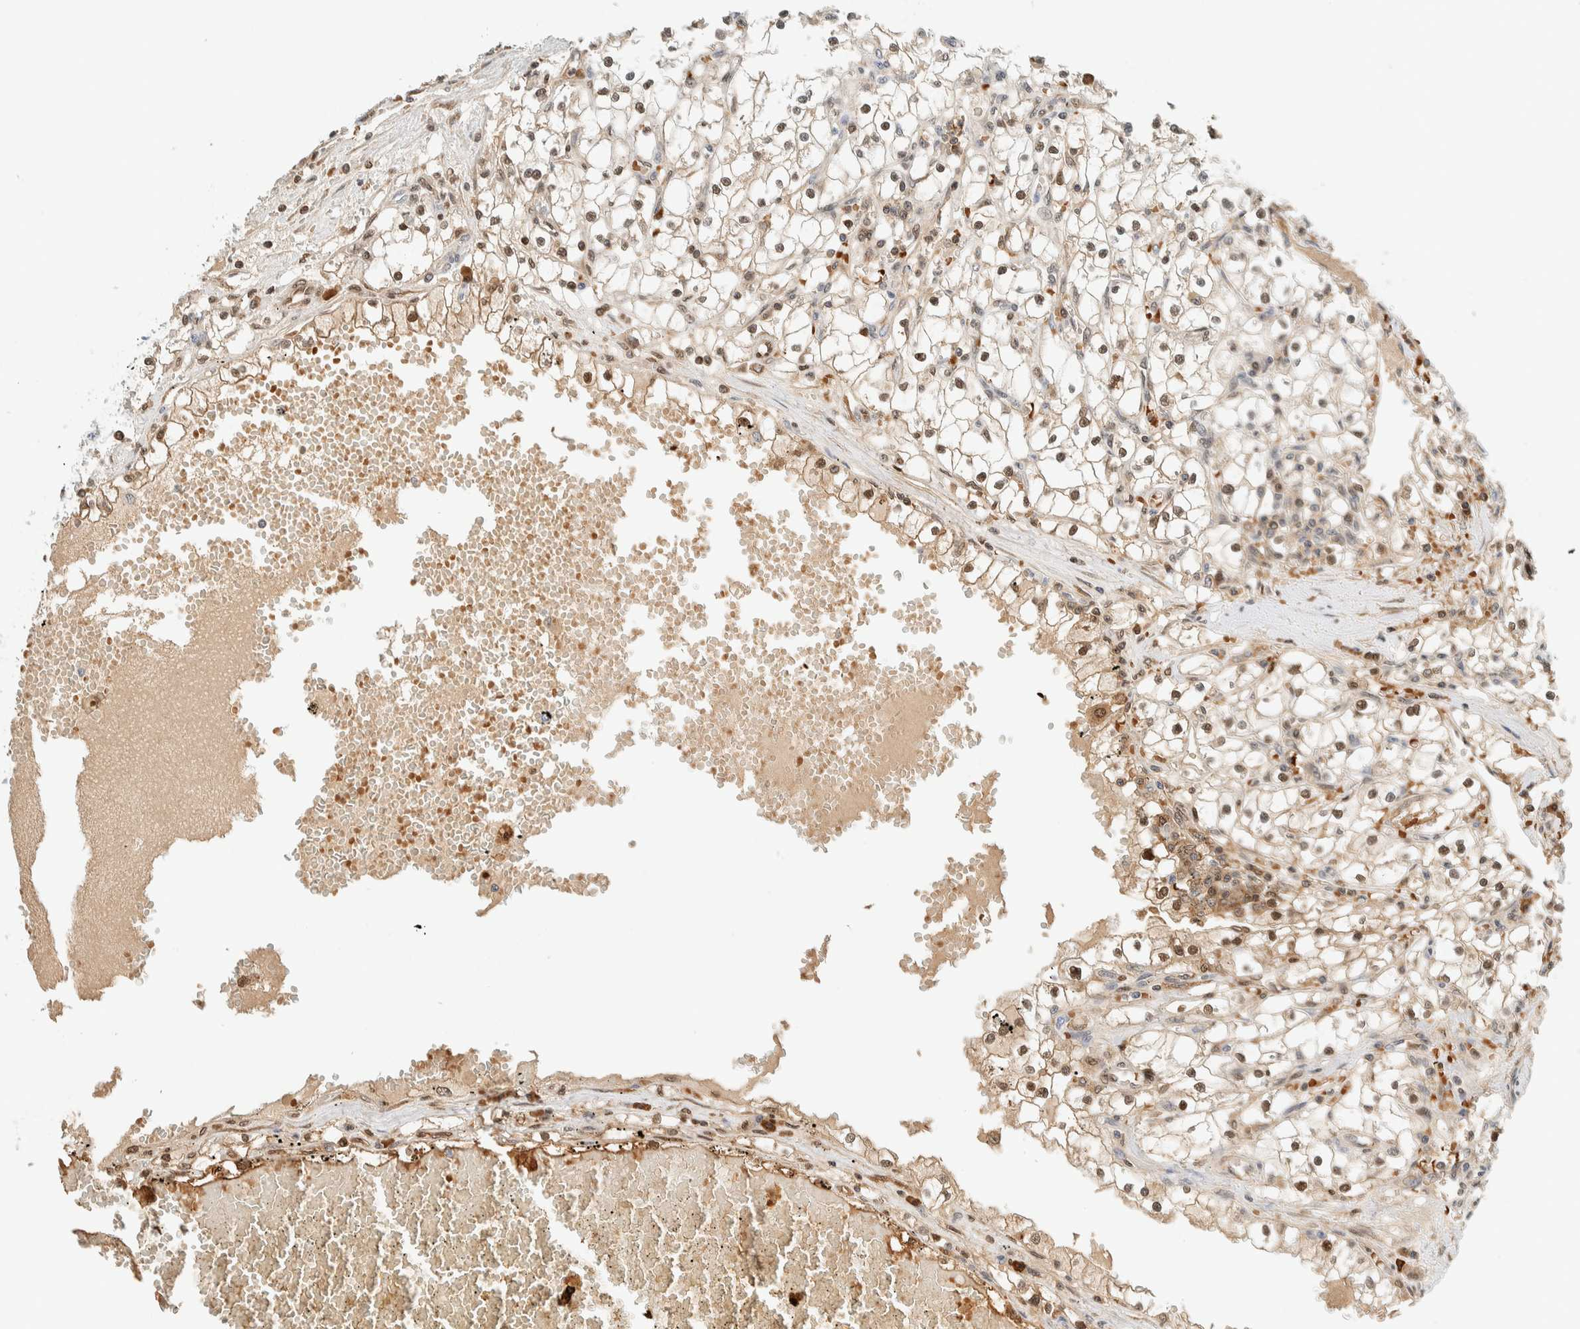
{"staining": {"intensity": "moderate", "quantity": ">75%", "location": "cytoplasmic/membranous,nuclear"}, "tissue": "renal cancer", "cell_type": "Tumor cells", "image_type": "cancer", "snomed": [{"axis": "morphology", "description": "Adenocarcinoma, NOS"}, {"axis": "topography", "description": "Kidney"}], "caption": "Adenocarcinoma (renal) stained for a protein (brown) displays moderate cytoplasmic/membranous and nuclear positive staining in about >75% of tumor cells.", "gene": "TSTD2", "patient": {"sex": "male", "age": 56}}